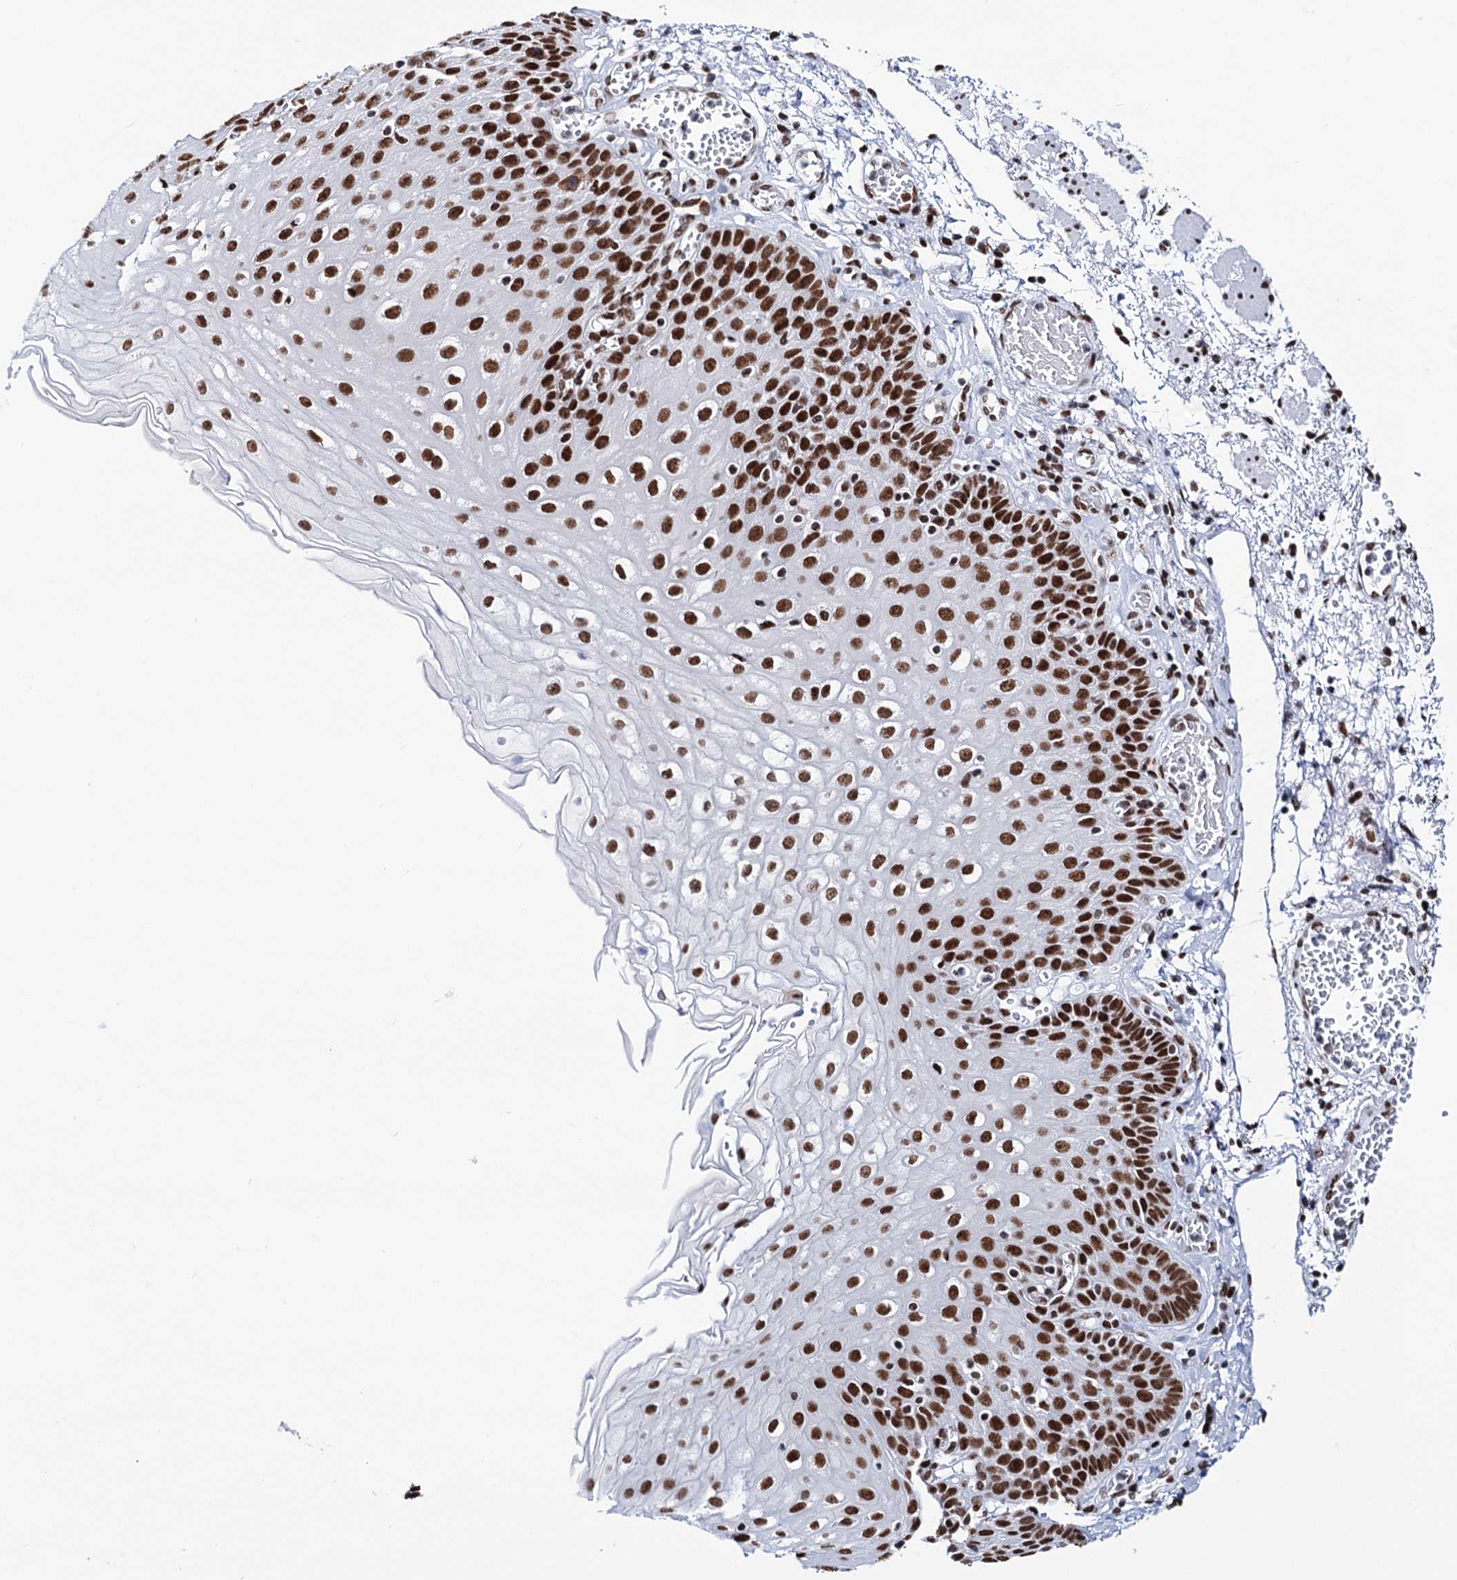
{"staining": {"intensity": "strong", "quantity": ">75%", "location": "nuclear"}, "tissue": "esophagus", "cell_type": "Squamous epithelial cells", "image_type": "normal", "snomed": [{"axis": "morphology", "description": "Normal tissue, NOS"}, {"axis": "topography", "description": "Esophagus"}], "caption": "Immunohistochemistry (IHC) image of benign esophagus: human esophagus stained using immunohistochemistry (IHC) shows high levels of strong protein expression localized specifically in the nuclear of squamous epithelial cells, appearing as a nuclear brown color.", "gene": "MATR3", "patient": {"sex": "male", "age": 81}}